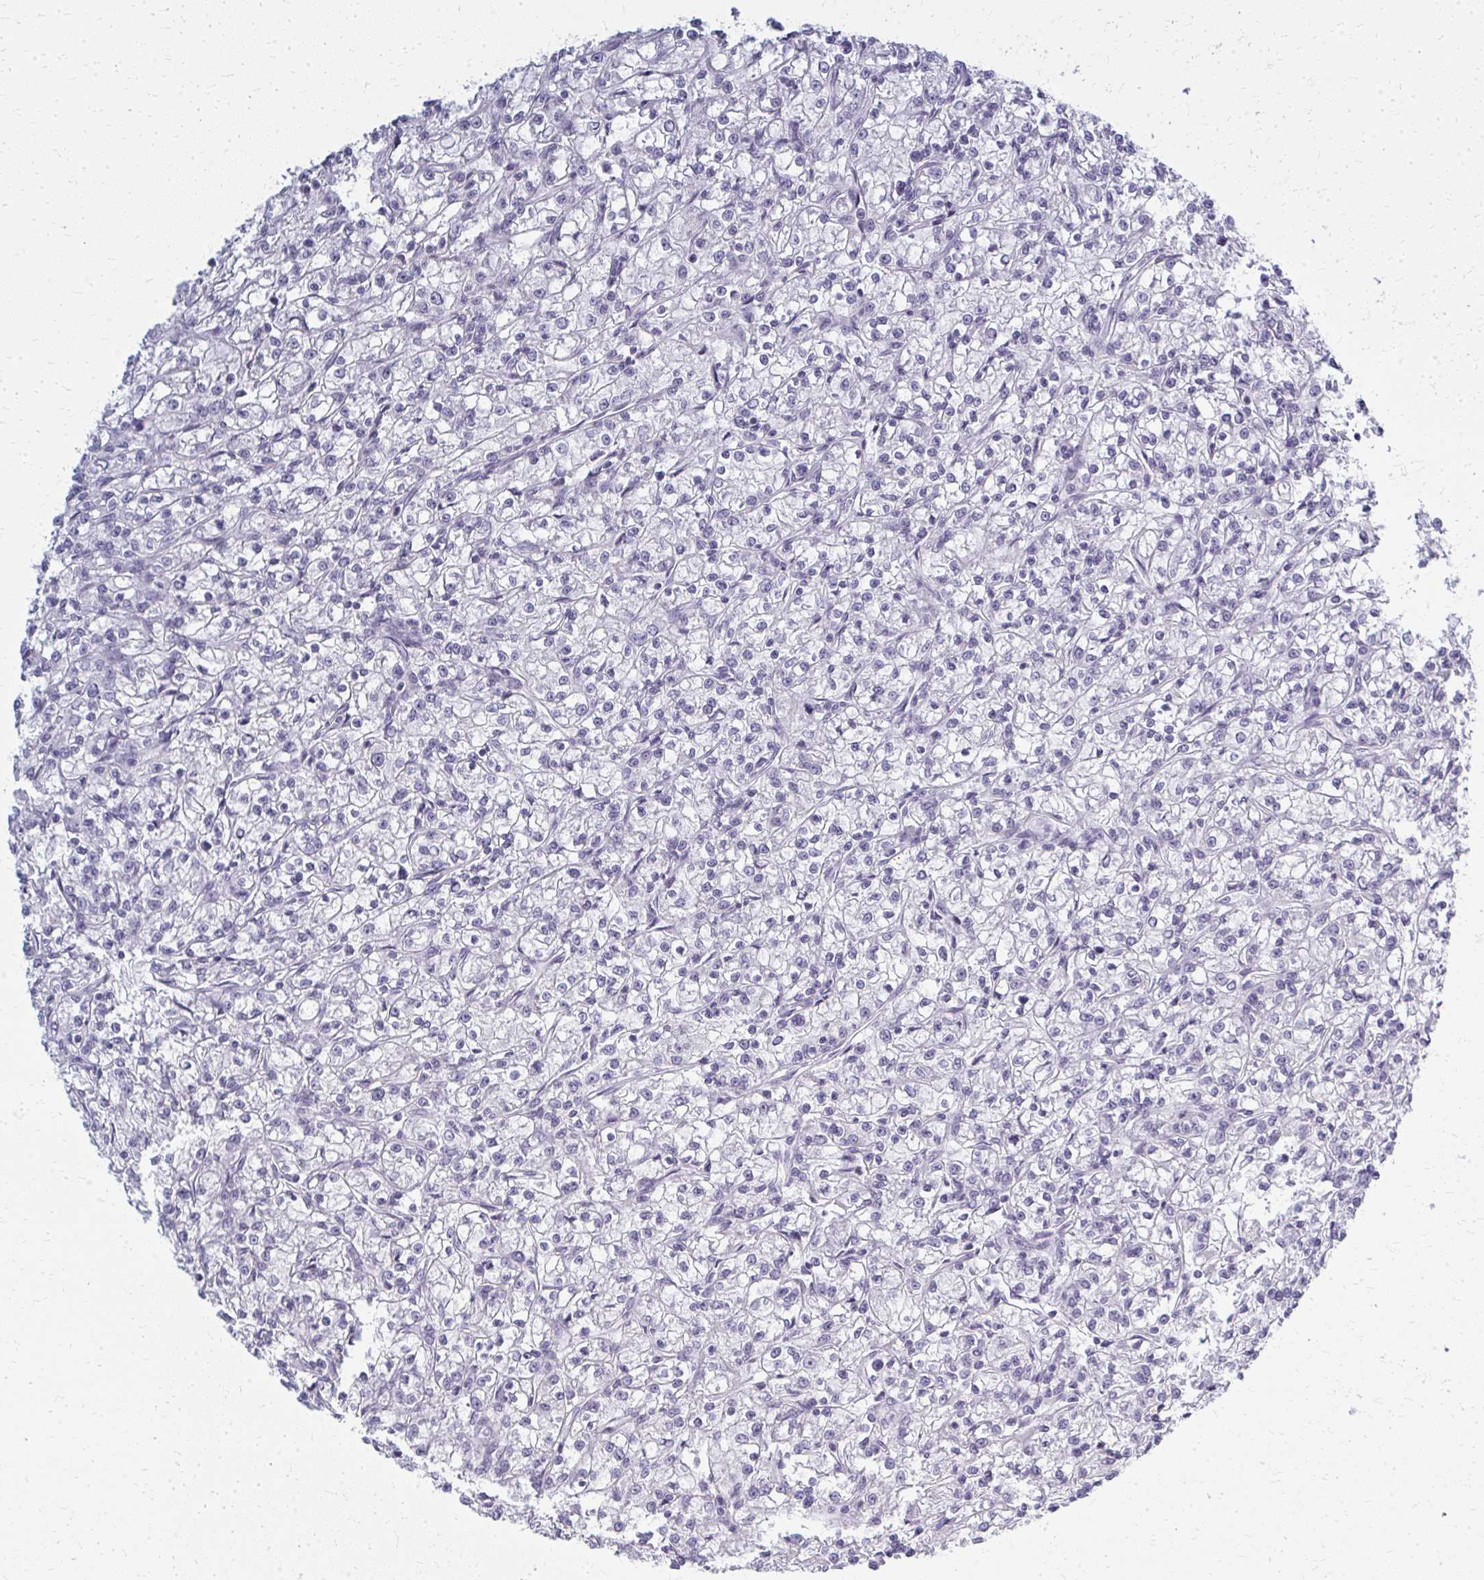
{"staining": {"intensity": "negative", "quantity": "none", "location": "none"}, "tissue": "renal cancer", "cell_type": "Tumor cells", "image_type": "cancer", "snomed": [{"axis": "morphology", "description": "Adenocarcinoma, NOS"}, {"axis": "topography", "description": "Kidney"}], "caption": "DAB immunohistochemical staining of renal adenocarcinoma reveals no significant positivity in tumor cells.", "gene": "CASQ2", "patient": {"sex": "female", "age": 59}}